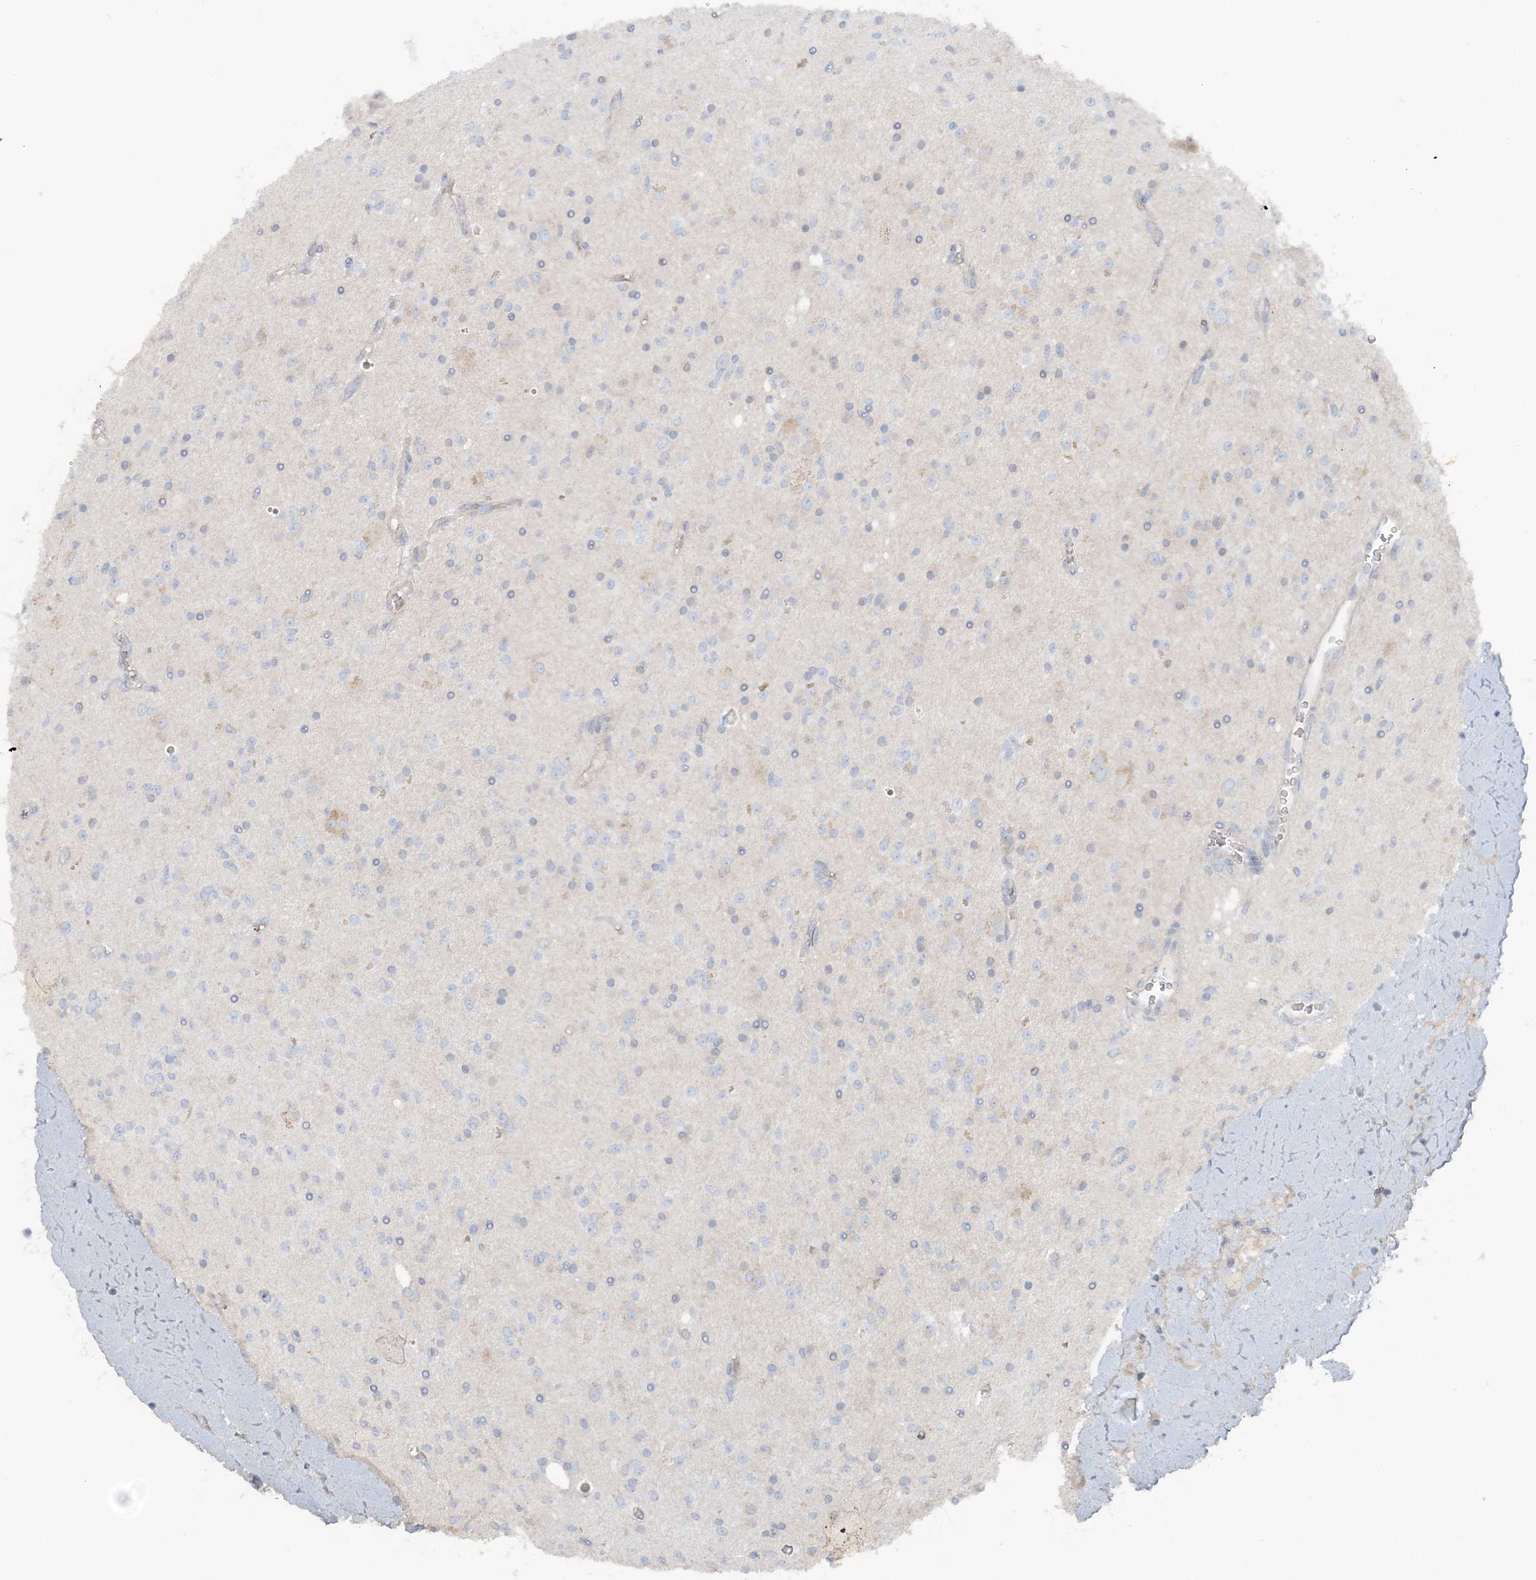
{"staining": {"intensity": "negative", "quantity": "none", "location": "none"}, "tissue": "glioma", "cell_type": "Tumor cells", "image_type": "cancer", "snomed": [{"axis": "morphology", "description": "Glioma, malignant, High grade"}, {"axis": "topography", "description": "Brain"}], "caption": "The micrograph shows no significant positivity in tumor cells of glioma.", "gene": "ATP11A", "patient": {"sex": "male", "age": 34}}